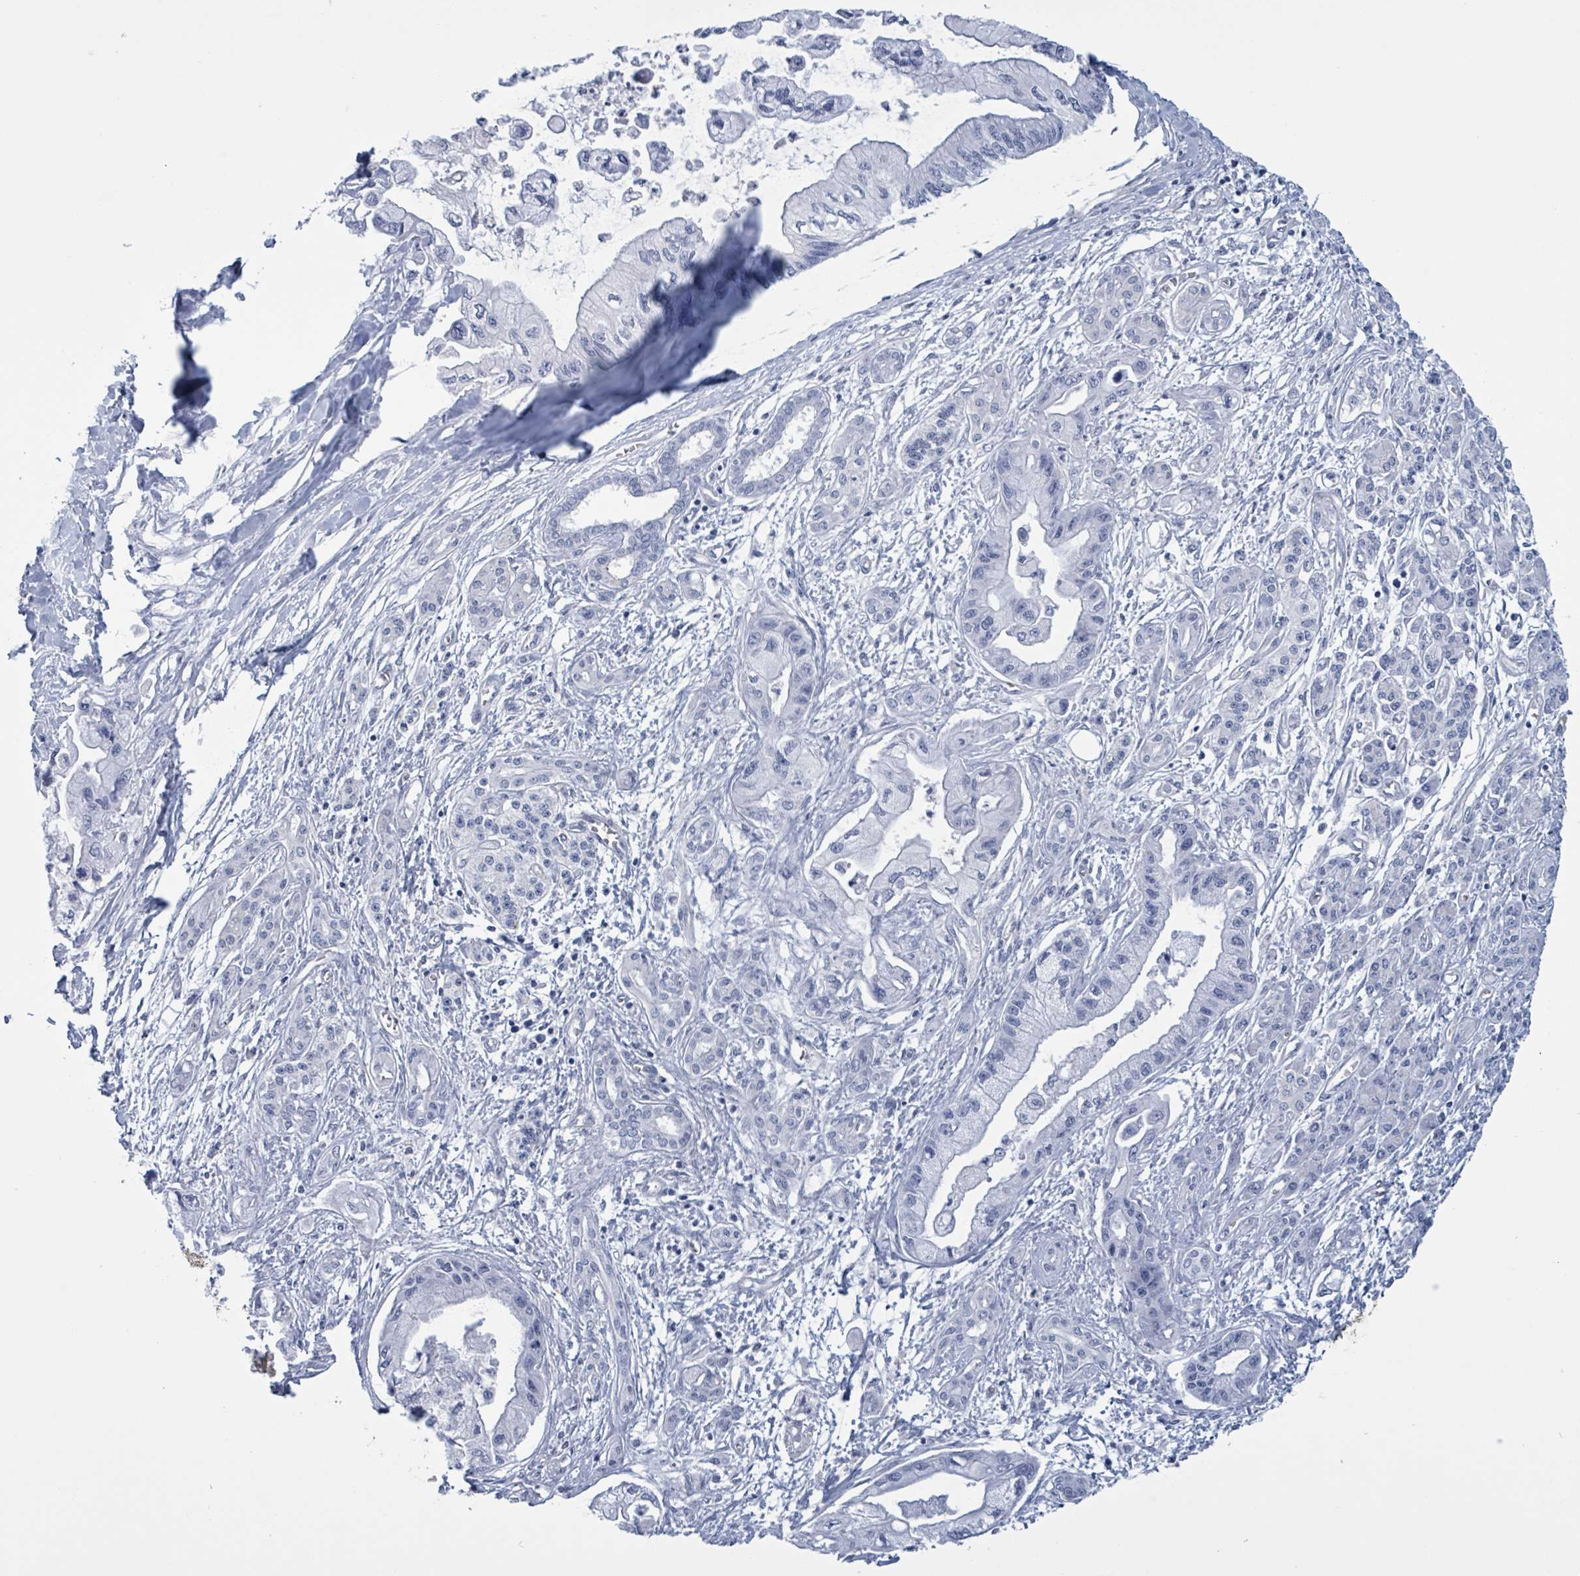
{"staining": {"intensity": "negative", "quantity": "none", "location": "none"}, "tissue": "pancreatic cancer", "cell_type": "Tumor cells", "image_type": "cancer", "snomed": [{"axis": "morphology", "description": "Adenocarcinoma, NOS"}, {"axis": "topography", "description": "Pancreas"}], "caption": "A high-resolution image shows IHC staining of pancreatic cancer (adenocarcinoma), which displays no significant staining in tumor cells. (Stains: DAB immunohistochemistry with hematoxylin counter stain, Microscopy: brightfield microscopy at high magnification).", "gene": "CT45A5", "patient": {"sex": "male", "age": 61}}